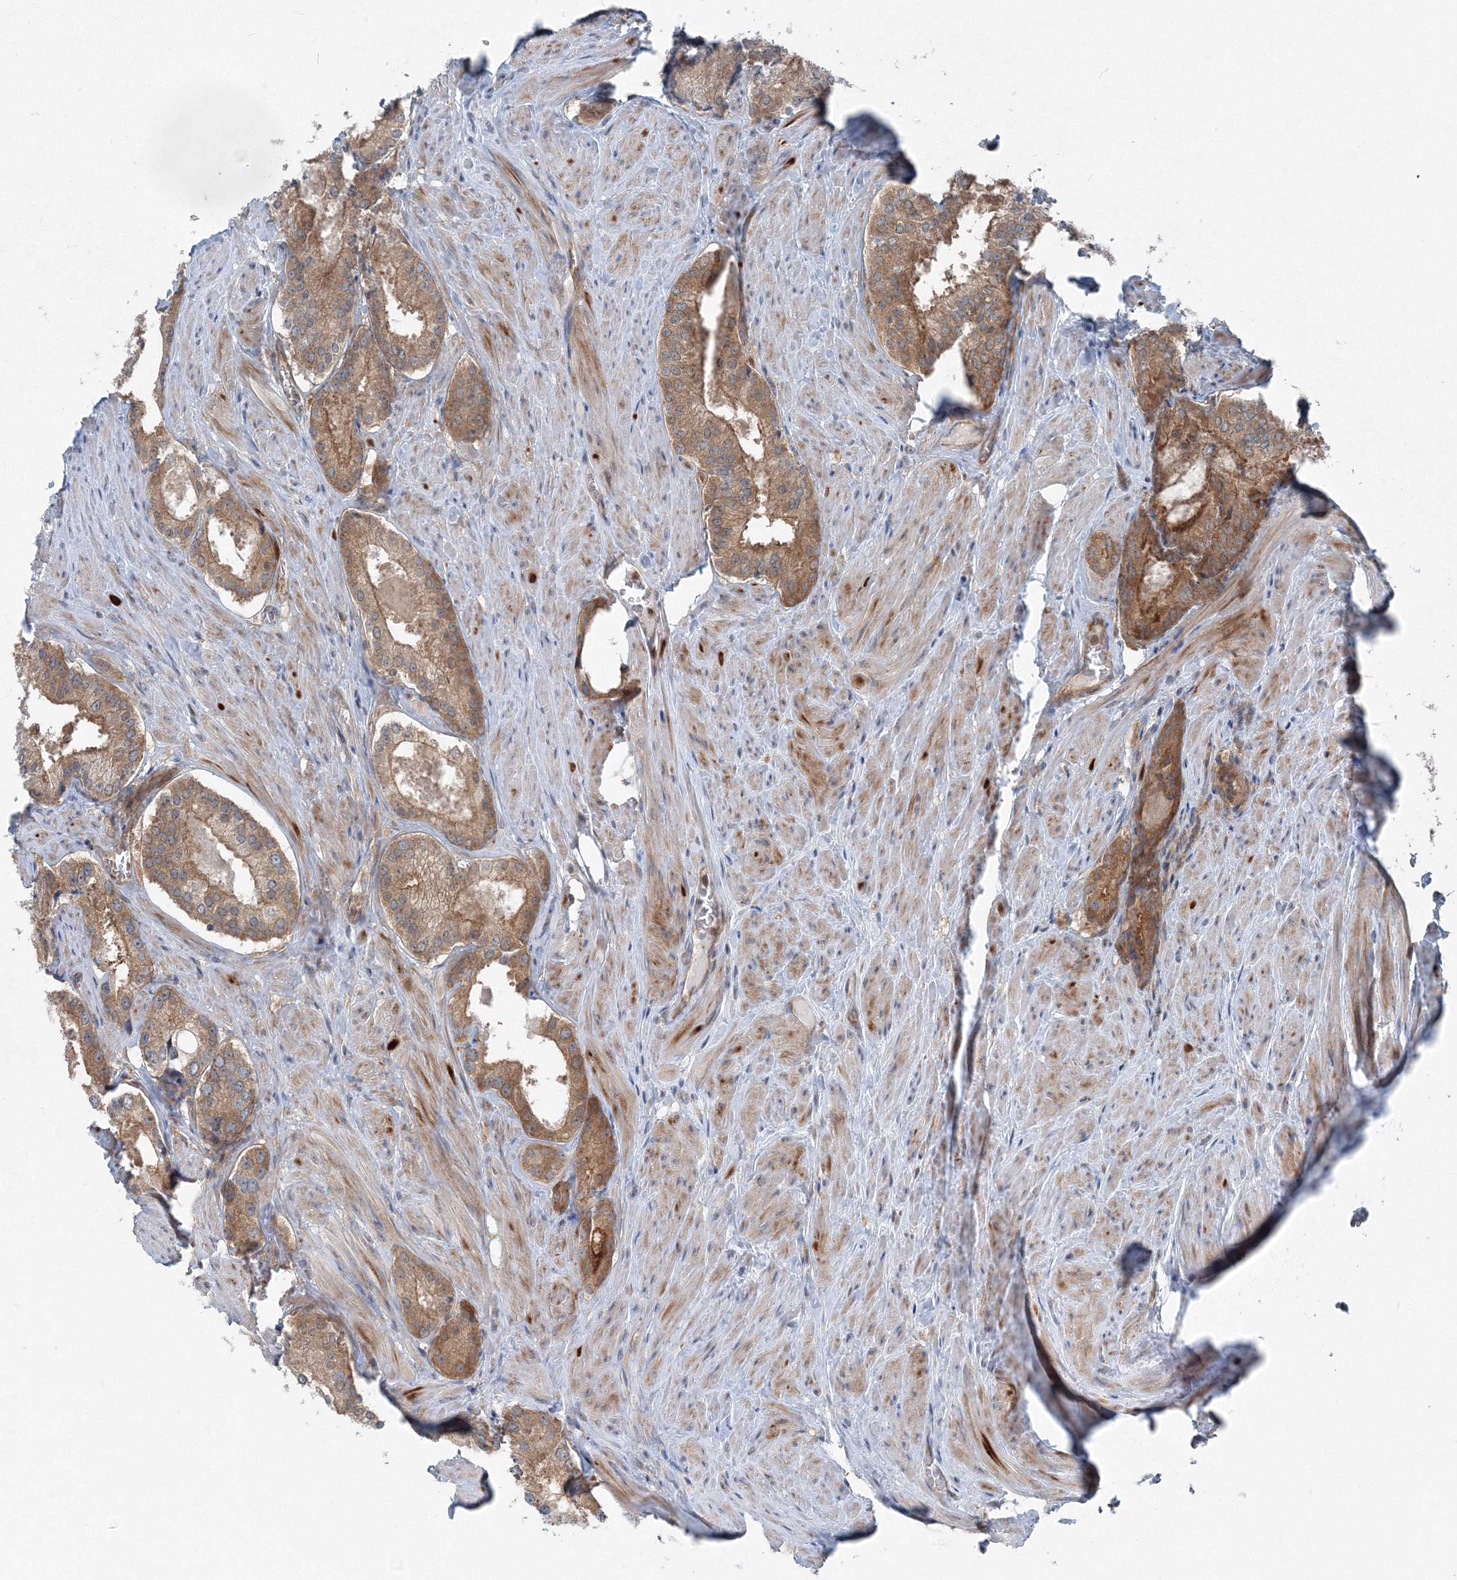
{"staining": {"intensity": "moderate", "quantity": ">75%", "location": "cytoplasmic/membranous"}, "tissue": "prostate cancer", "cell_type": "Tumor cells", "image_type": "cancer", "snomed": [{"axis": "morphology", "description": "Adenocarcinoma, Low grade"}, {"axis": "topography", "description": "Prostate"}], "caption": "The photomicrograph demonstrates staining of prostate cancer (adenocarcinoma (low-grade)), revealing moderate cytoplasmic/membranous protein positivity (brown color) within tumor cells.", "gene": "TPRKB", "patient": {"sex": "male", "age": 54}}